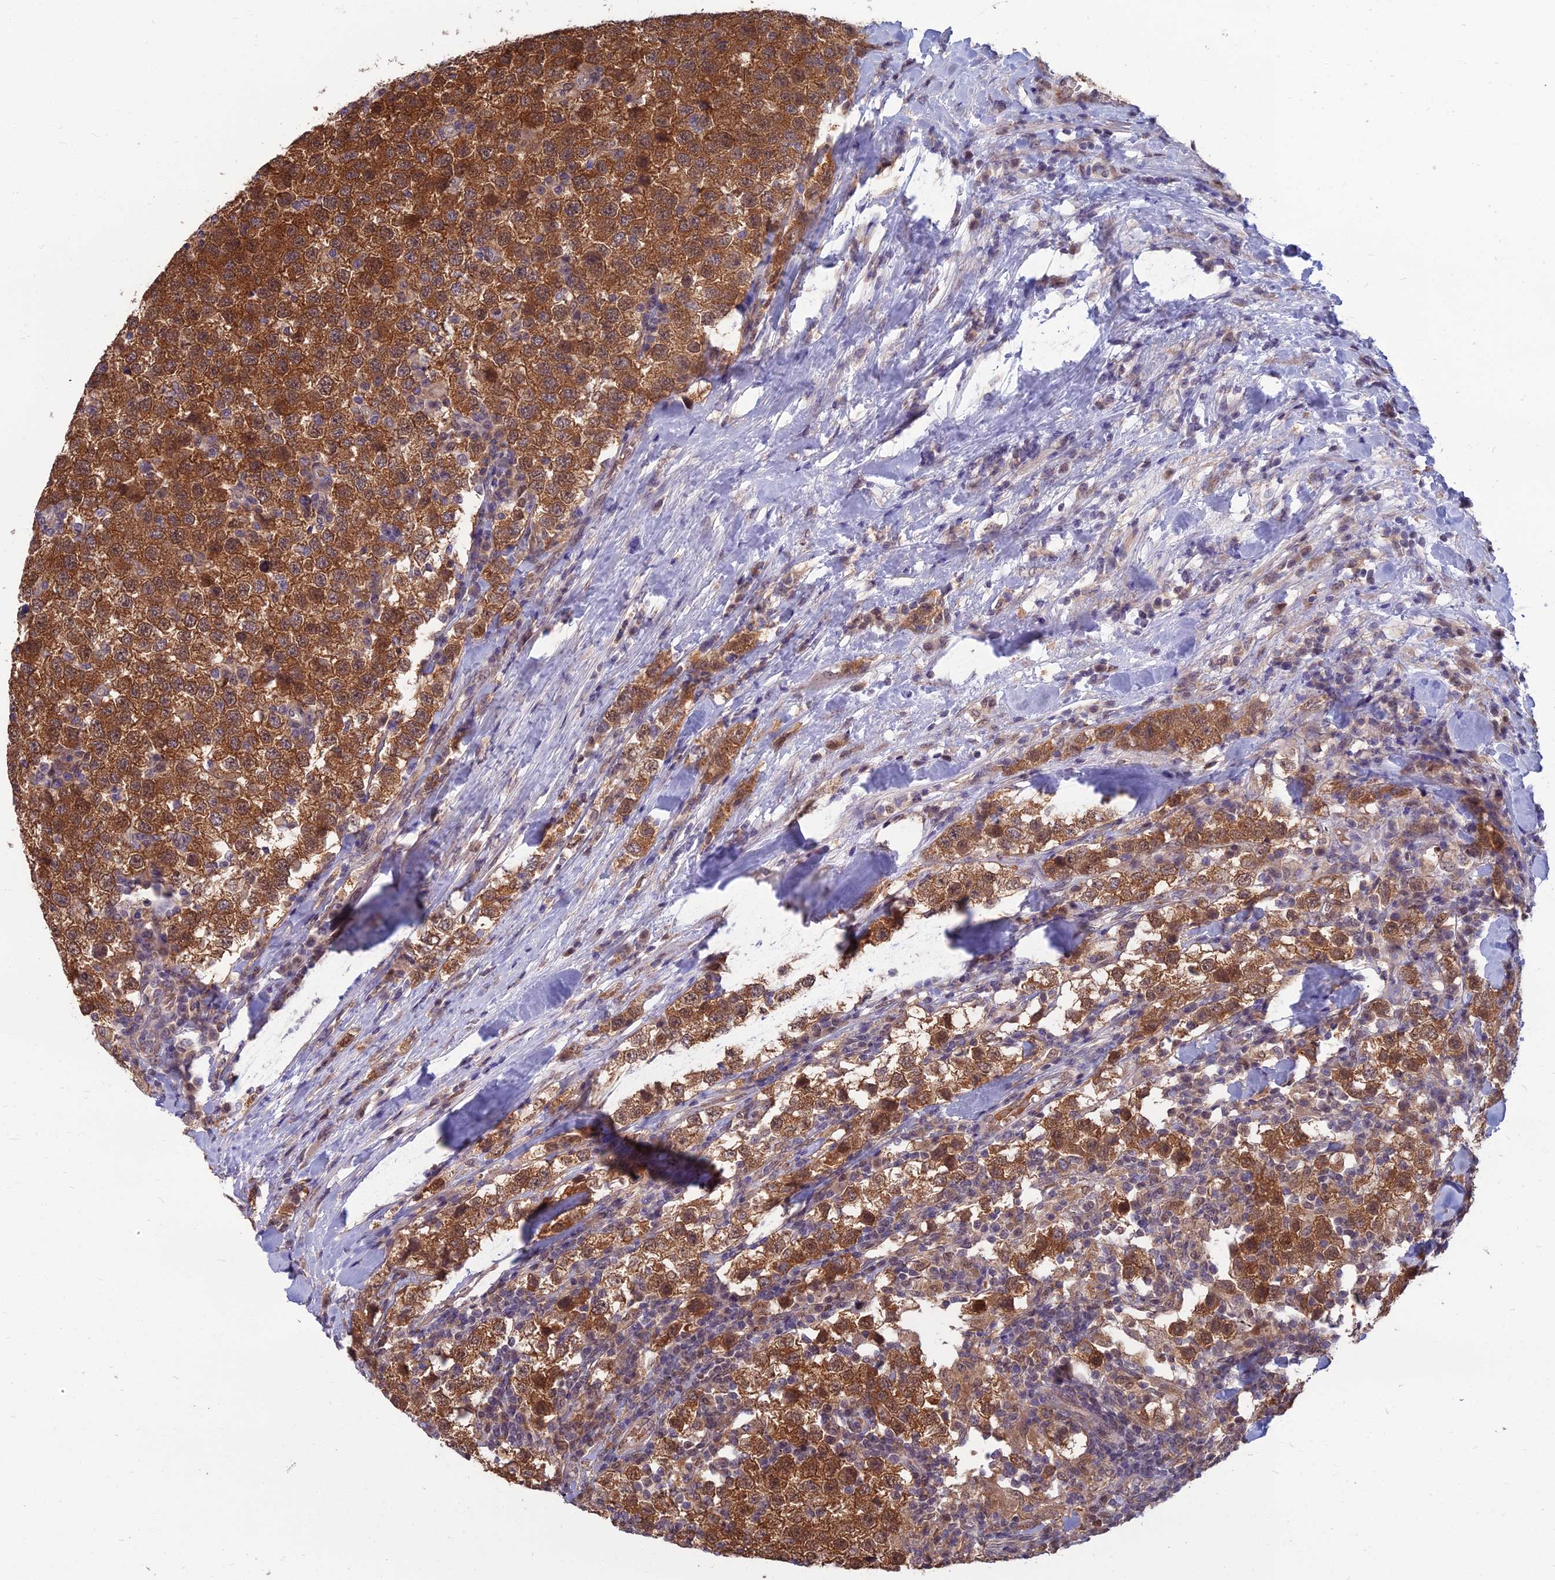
{"staining": {"intensity": "moderate", "quantity": ">75%", "location": "cytoplasmic/membranous,nuclear"}, "tissue": "testis cancer", "cell_type": "Tumor cells", "image_type": "cancer", "snomed": [{"axis": "morphology", "description": "Seminoma, NOS"}, {"axis": "topography", "description": "Testis"}], "caption": "Protein analysis of seminoma (testis) tissue exhibits moderate cytoplasmic/membranous and nuclear expression in about >75% of tumor cells.", "gene": "NR4A3", "patient": {"sex": "male", "age": 34}}